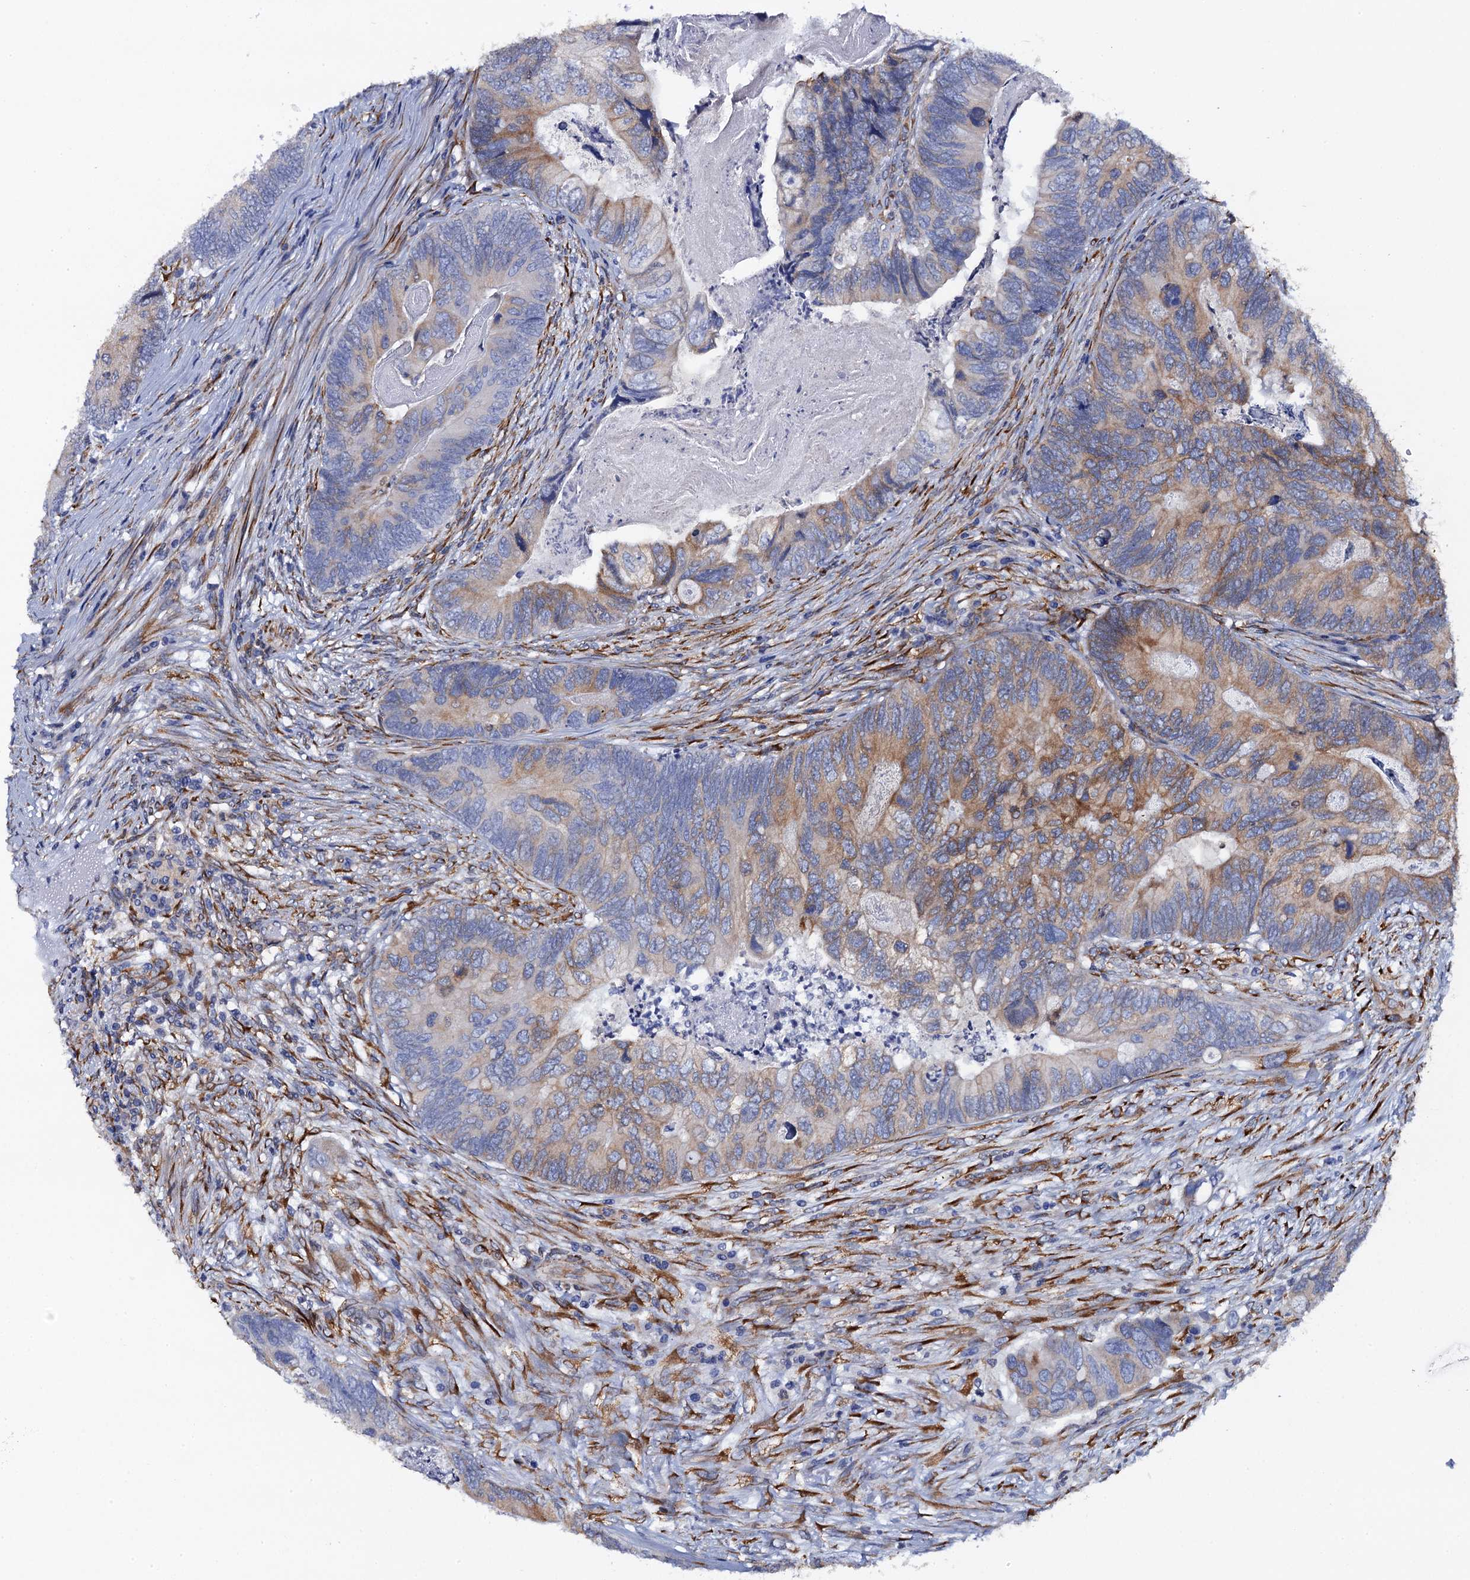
{"staining": {"intensity": "moderate", "quantity": "25%-75%", "location": "cytoplasmic/membranous"}, "tissue": "colorectal cancer", "cell_type": "Tumor cells", "image_type": "cancer", "snomed": [{"axis": "morphology", "description": "Adenocarcinoma, NOS"}, {"axis": "topography", "description": "Colon"}], "caption": "Colorectal adenocarcinoma stained for a protein (brown) reveals moderate cytoplasmic/membranous positive positivity in about 25%-75% of tumor cells.", "gene": "POGLUT3", "patient": {"sex": "female", "age": 67}}